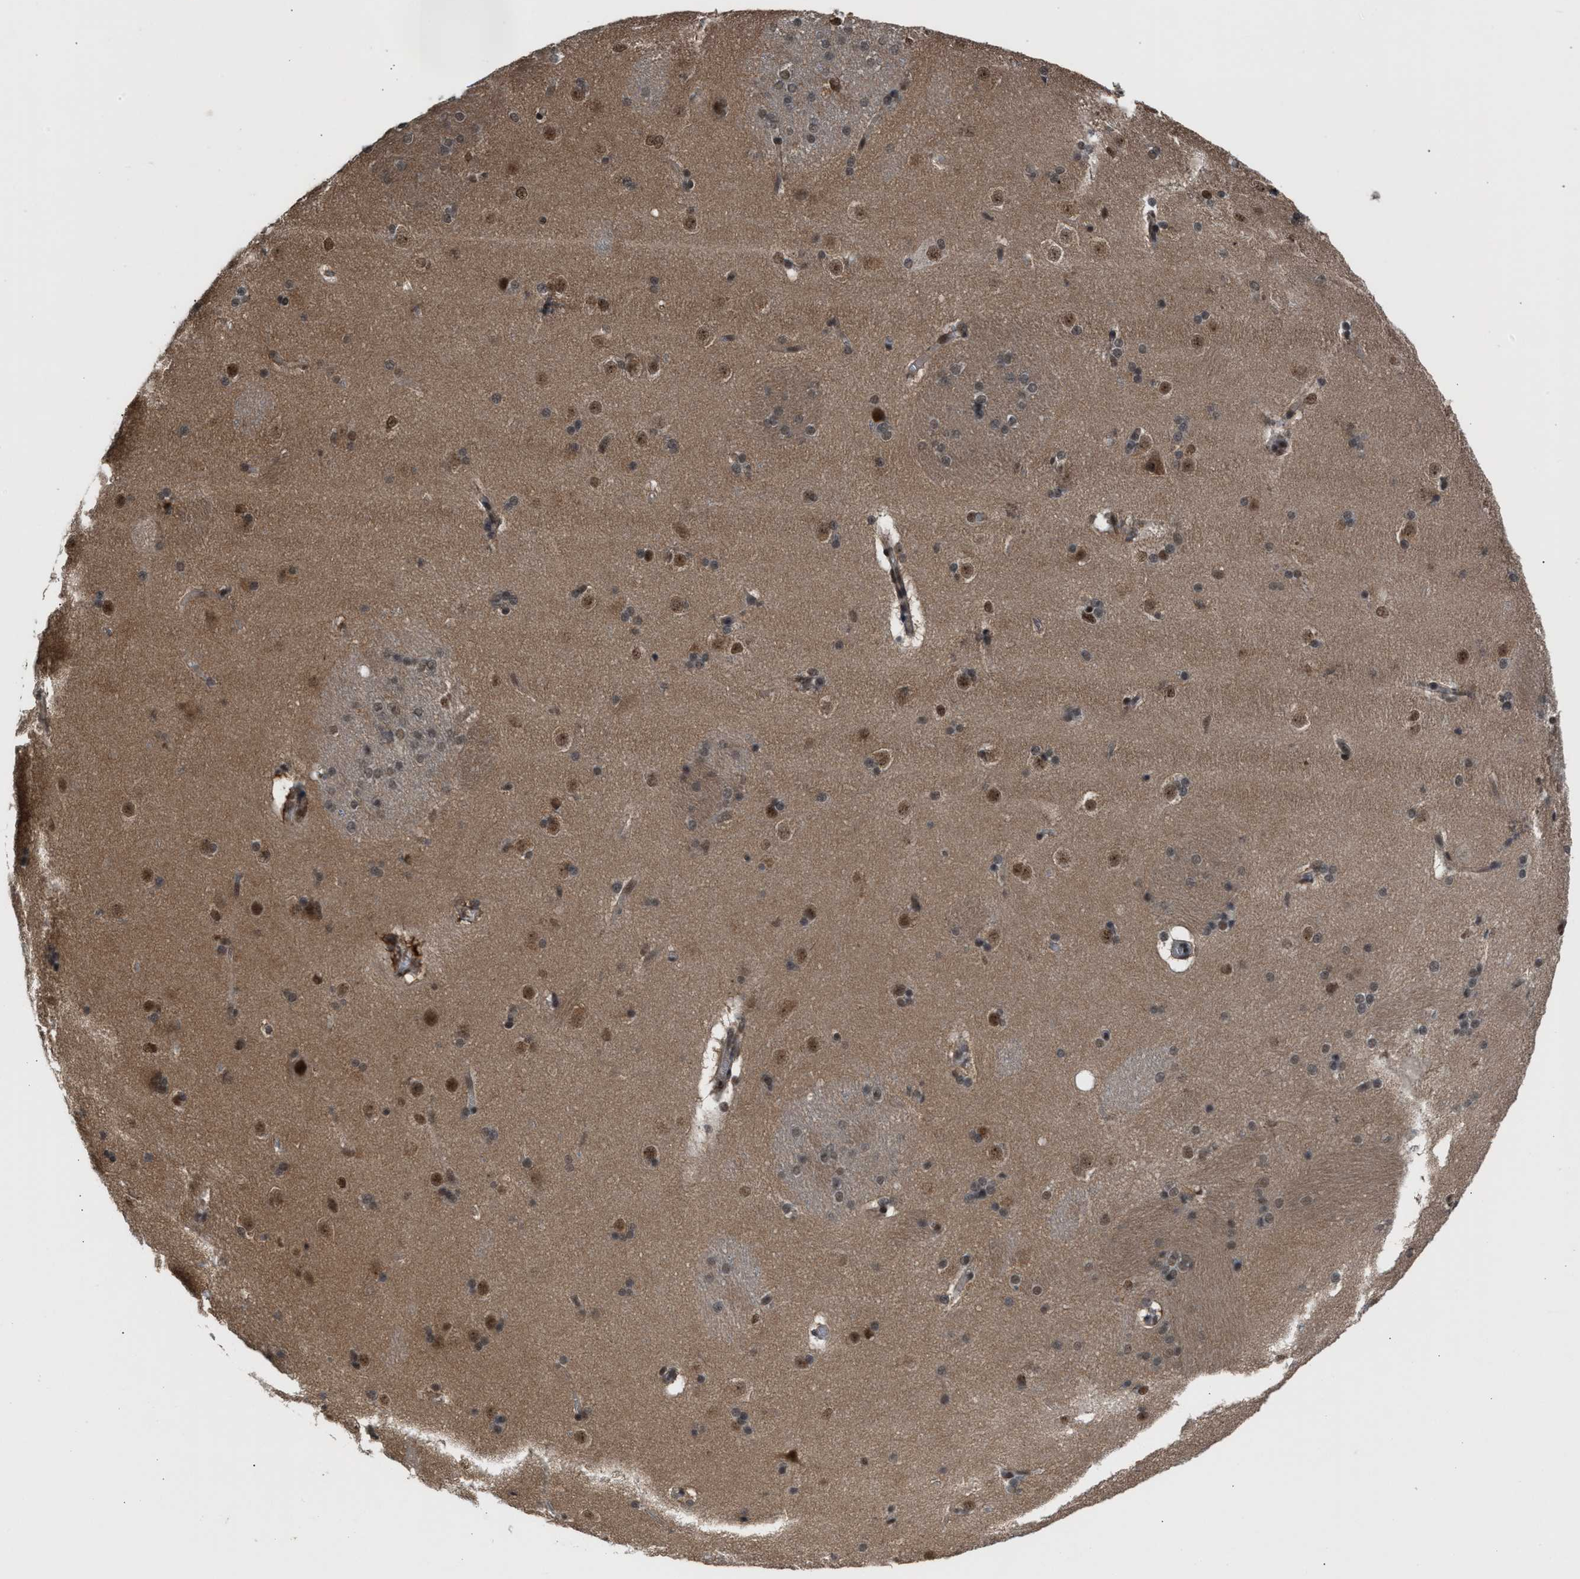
{"staining": {"intensity": "strong", "quantity": "<25%", "location": "nuclear"}, "tissue": "caudate", "cell_type": "Glial cells", "image_type": "normal", "snomed": [{"axis": "morphology", "description": "Normal tissue, NOS"}, {"axis": "topography", "description": "Lateral ventricle wall"}], "caption": "The micrograph exhibits immunohistochemical staining of unremarkable caudate. There is strong nuclear expression is identified in approximately <25% of glial cells.", "gene": "PRPF4", "patient": {"sex": "female", "age": 19}}